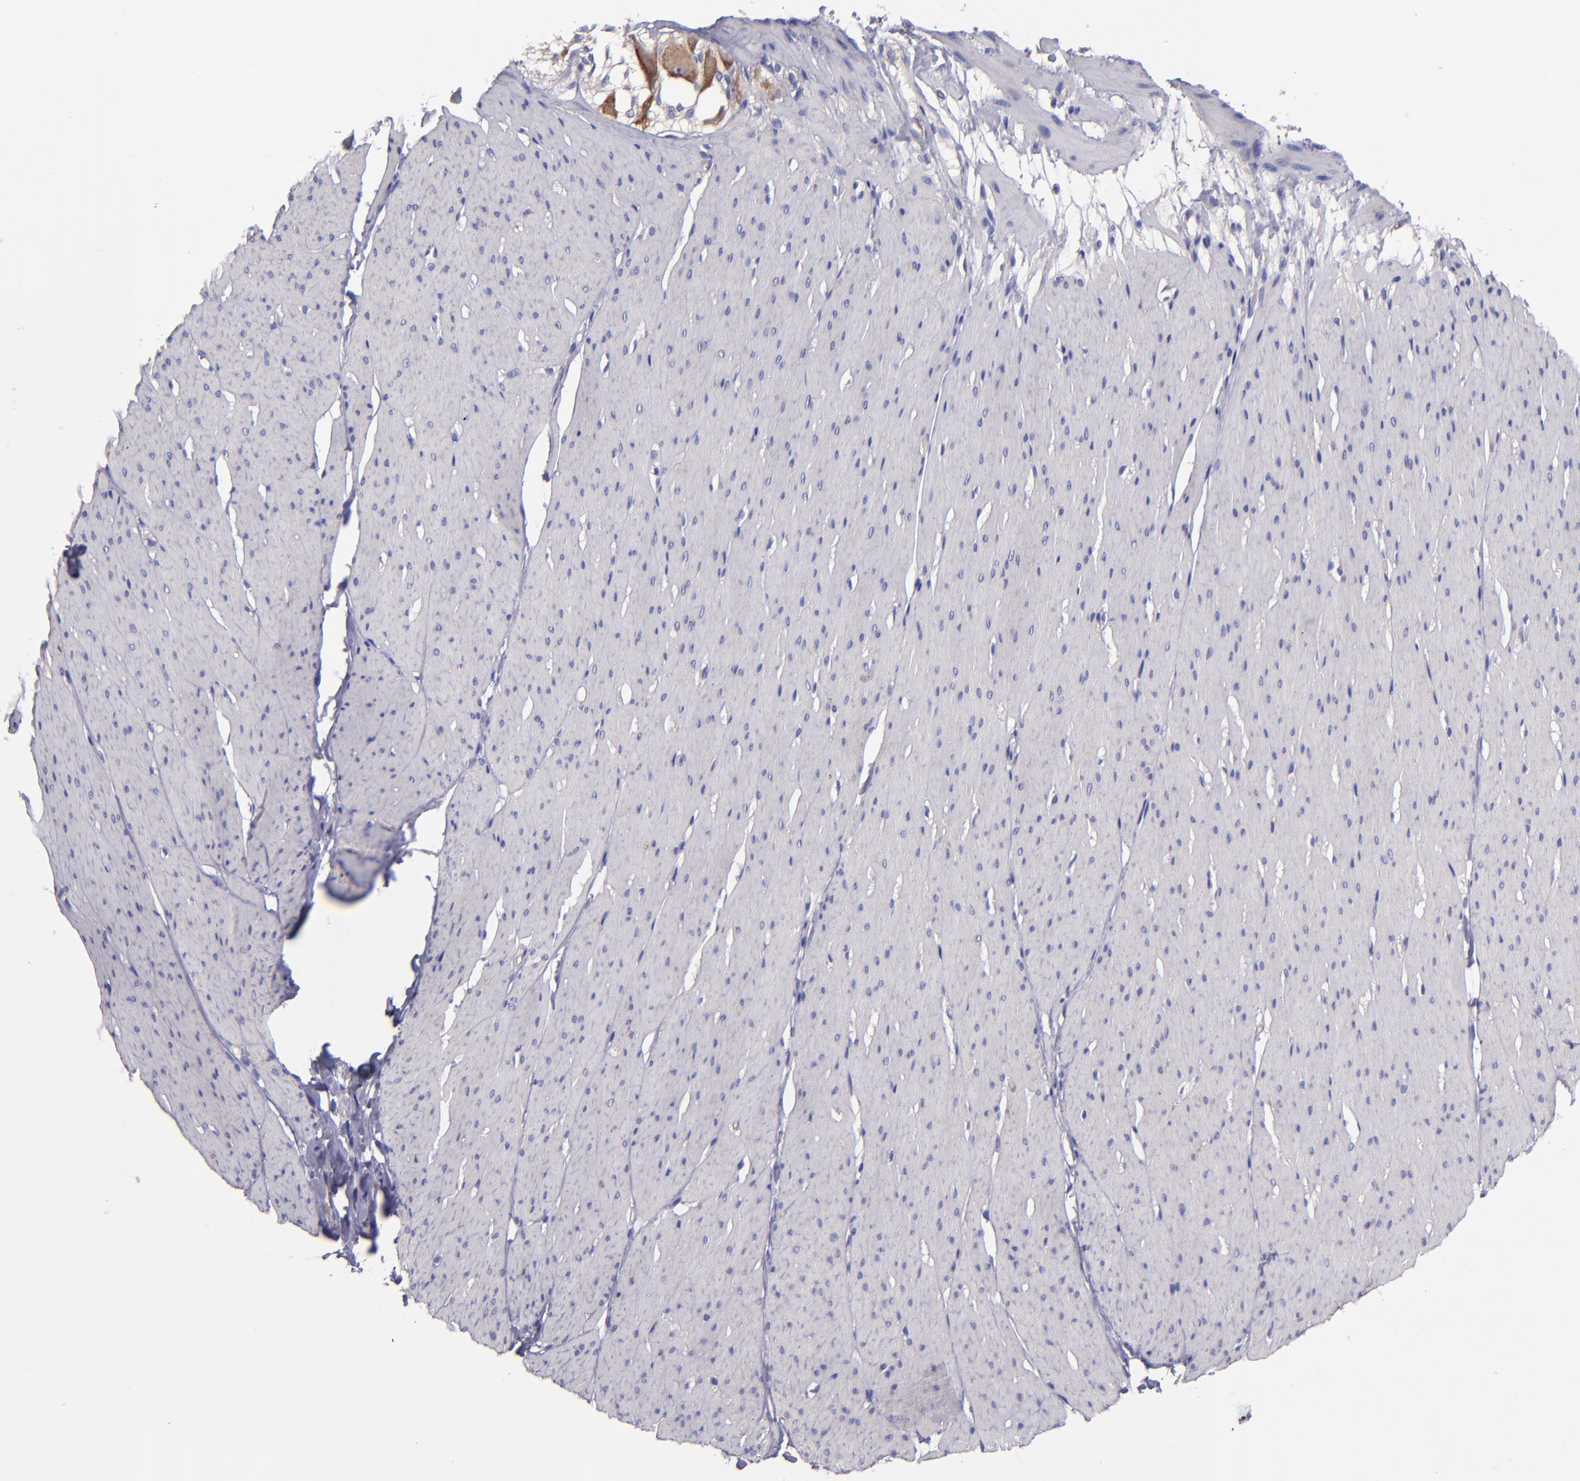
{"staining": {"intensity": "negative", "quantity": "none", "location": "none"}, "tissue": "smooth muscle", "cell_type": "Smooth muscle cells", "image_type": "normal", "snomed": [{"axis": "morphology", "description": "Normal tissue, NOS"}, {"axis": "topography", "description": "Smooth muscle"}, {"axis": "topography", "description": "Colon"}], "caption": "Immunohistochemical staining of benign smooth muscle demonstrates no significant expression in smooth muscle cells. (Stains: DAB immunohistochemistry with hematoxylin counter stain, Microscopy: brightfield microscopy at high magnification).", "gene": "CARS1", "patient": {"sex": "male", "age": 67}}